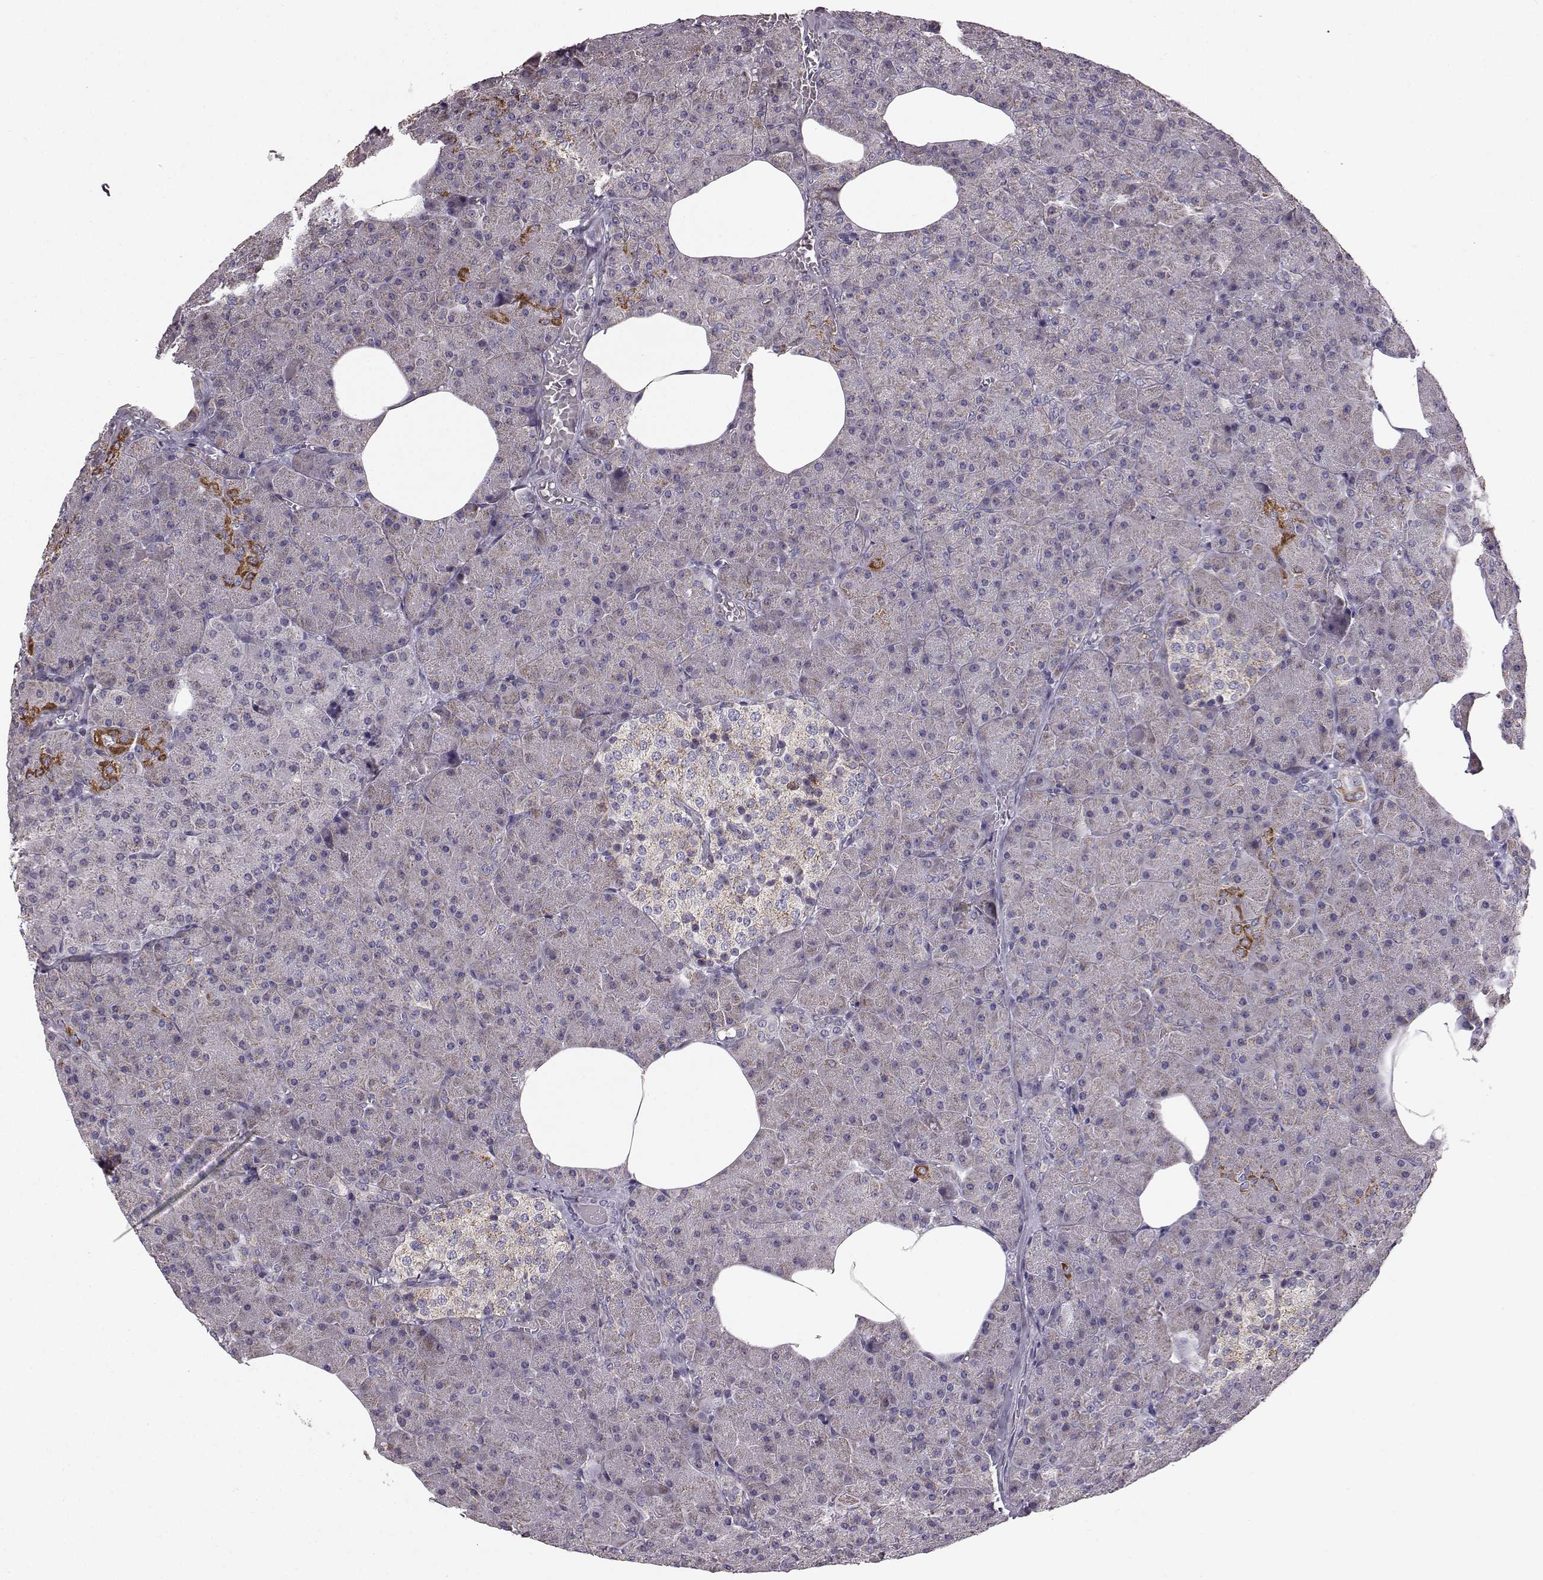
{"staining": {"intensity": "strong", "quantity": "<25%", "location": "cytoplasmic/membranous"}, "tissue": "pancreas", "cell_type": "Exocrine glandular cells", "image_type": "normal", "snomed": [{"axis": "morphology", "description": "Normal tissue, NOS"}, {"axis": "topography", "description": "Pancreas"}], "caption": "High-magnification brightfield microscopy of benign pancreas stained with DAB (brown) and counterstained with hematoxylin (blue). exocrine glandular cells exhibit strong cytoplasmic/membranous positivity is identified in approximately<25% of cells.", "gene": "FAM8A1", "patient": {"sex": "female", "age": 45}}